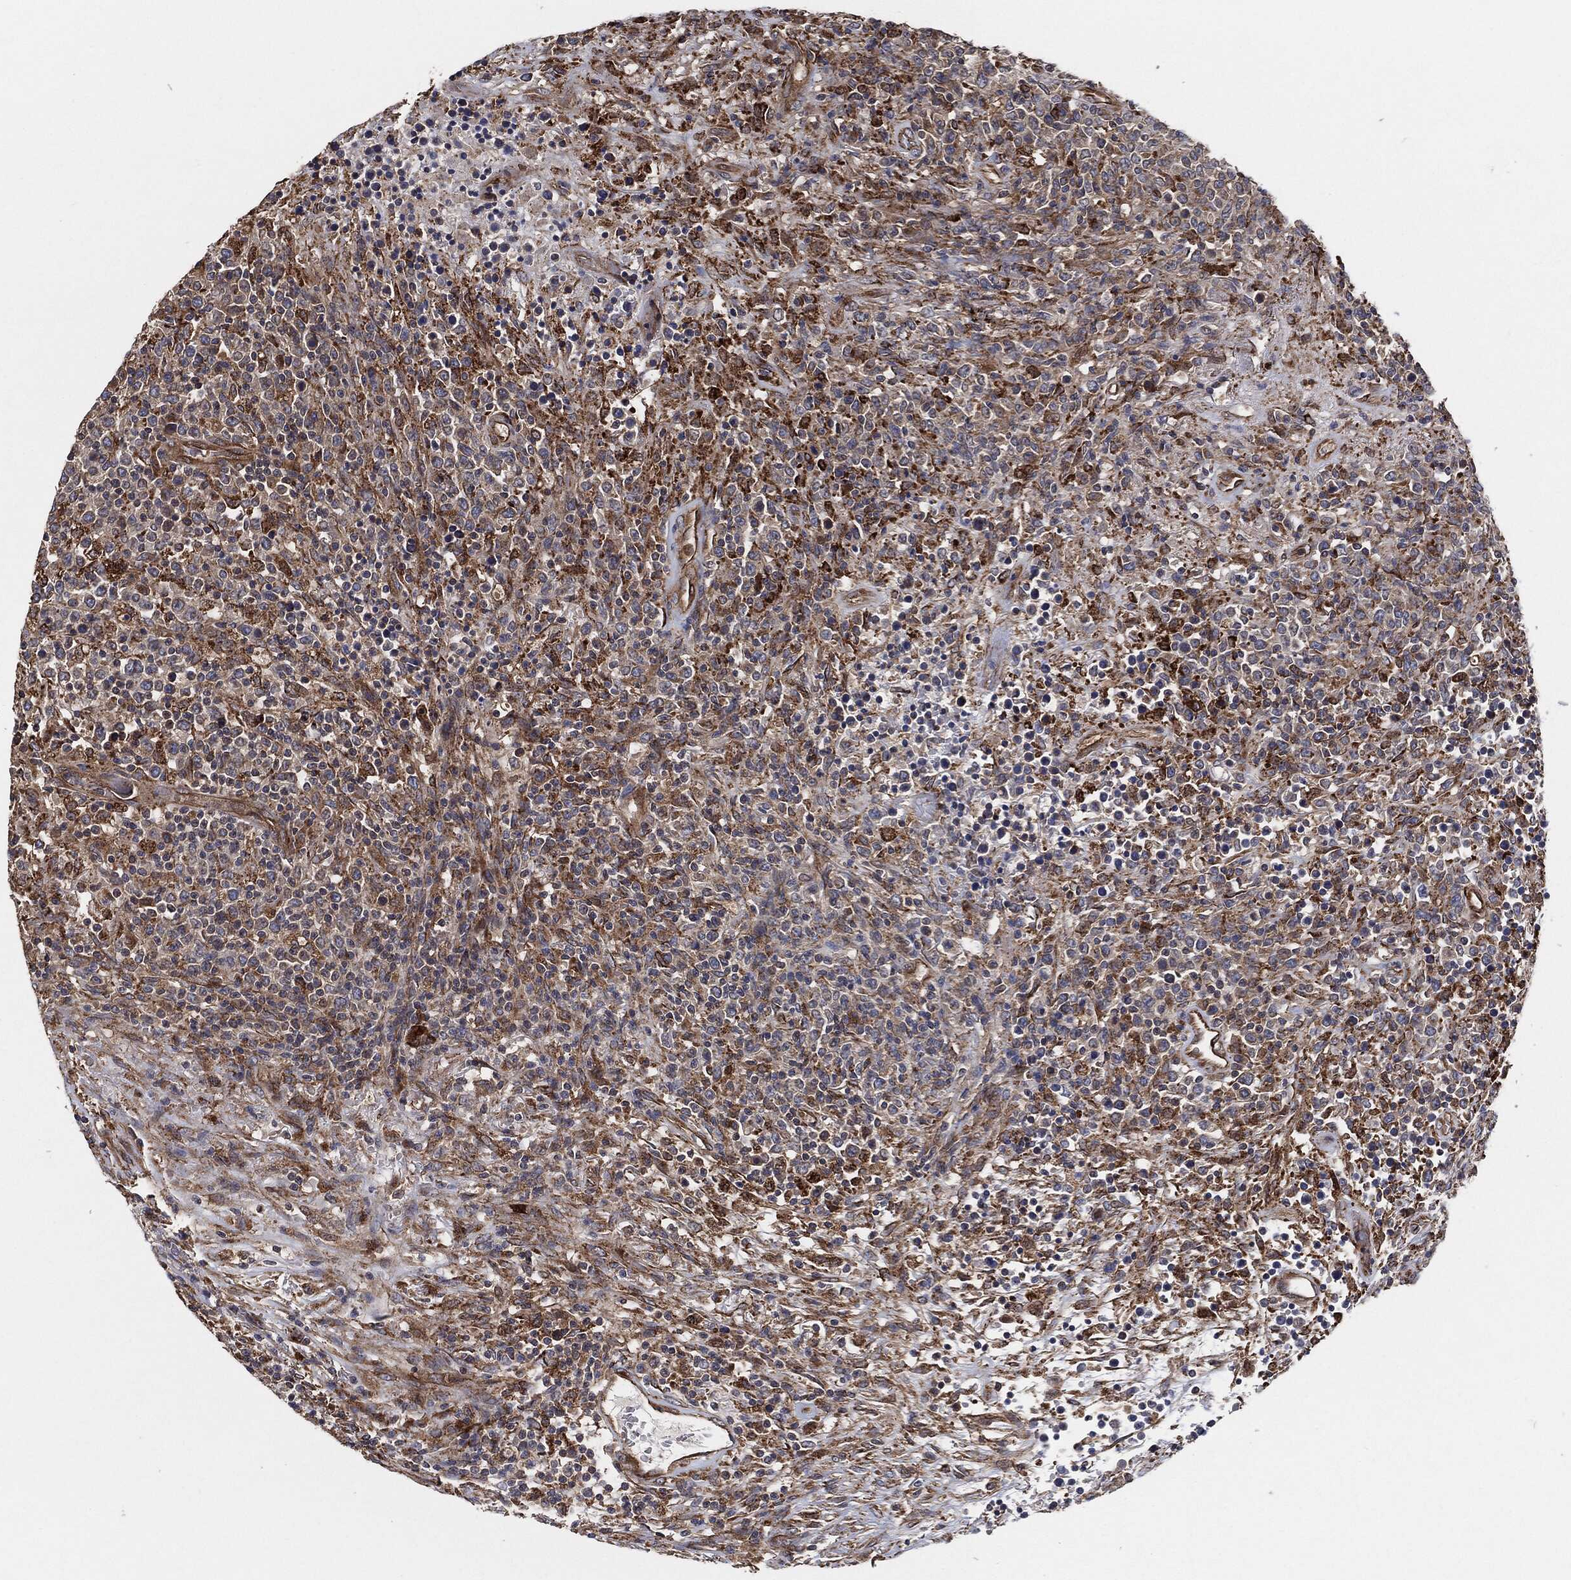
{"staining": {"intensity": "strong", "quantity": "<25%", "location": "cytoplasmic/membranous"}, "tissue": "lymphoma", "cell_type": "Tumor cells", "image_type": "cancer", "snomed": [{"axis": "morphology", "description": "Malignant lymphoma, non-Hodgkin's type, High grade"}, {"axis": "topography", "description": "Lung"}], "caption": "Immunohistochemical staining of lymphoma demonstrates medium levels of strong cytoplasmic/membranous staining in approximately <25% of tumor cells.", "gene": "CTNNA1", "patient": {"sex": "male", "age": 79}}